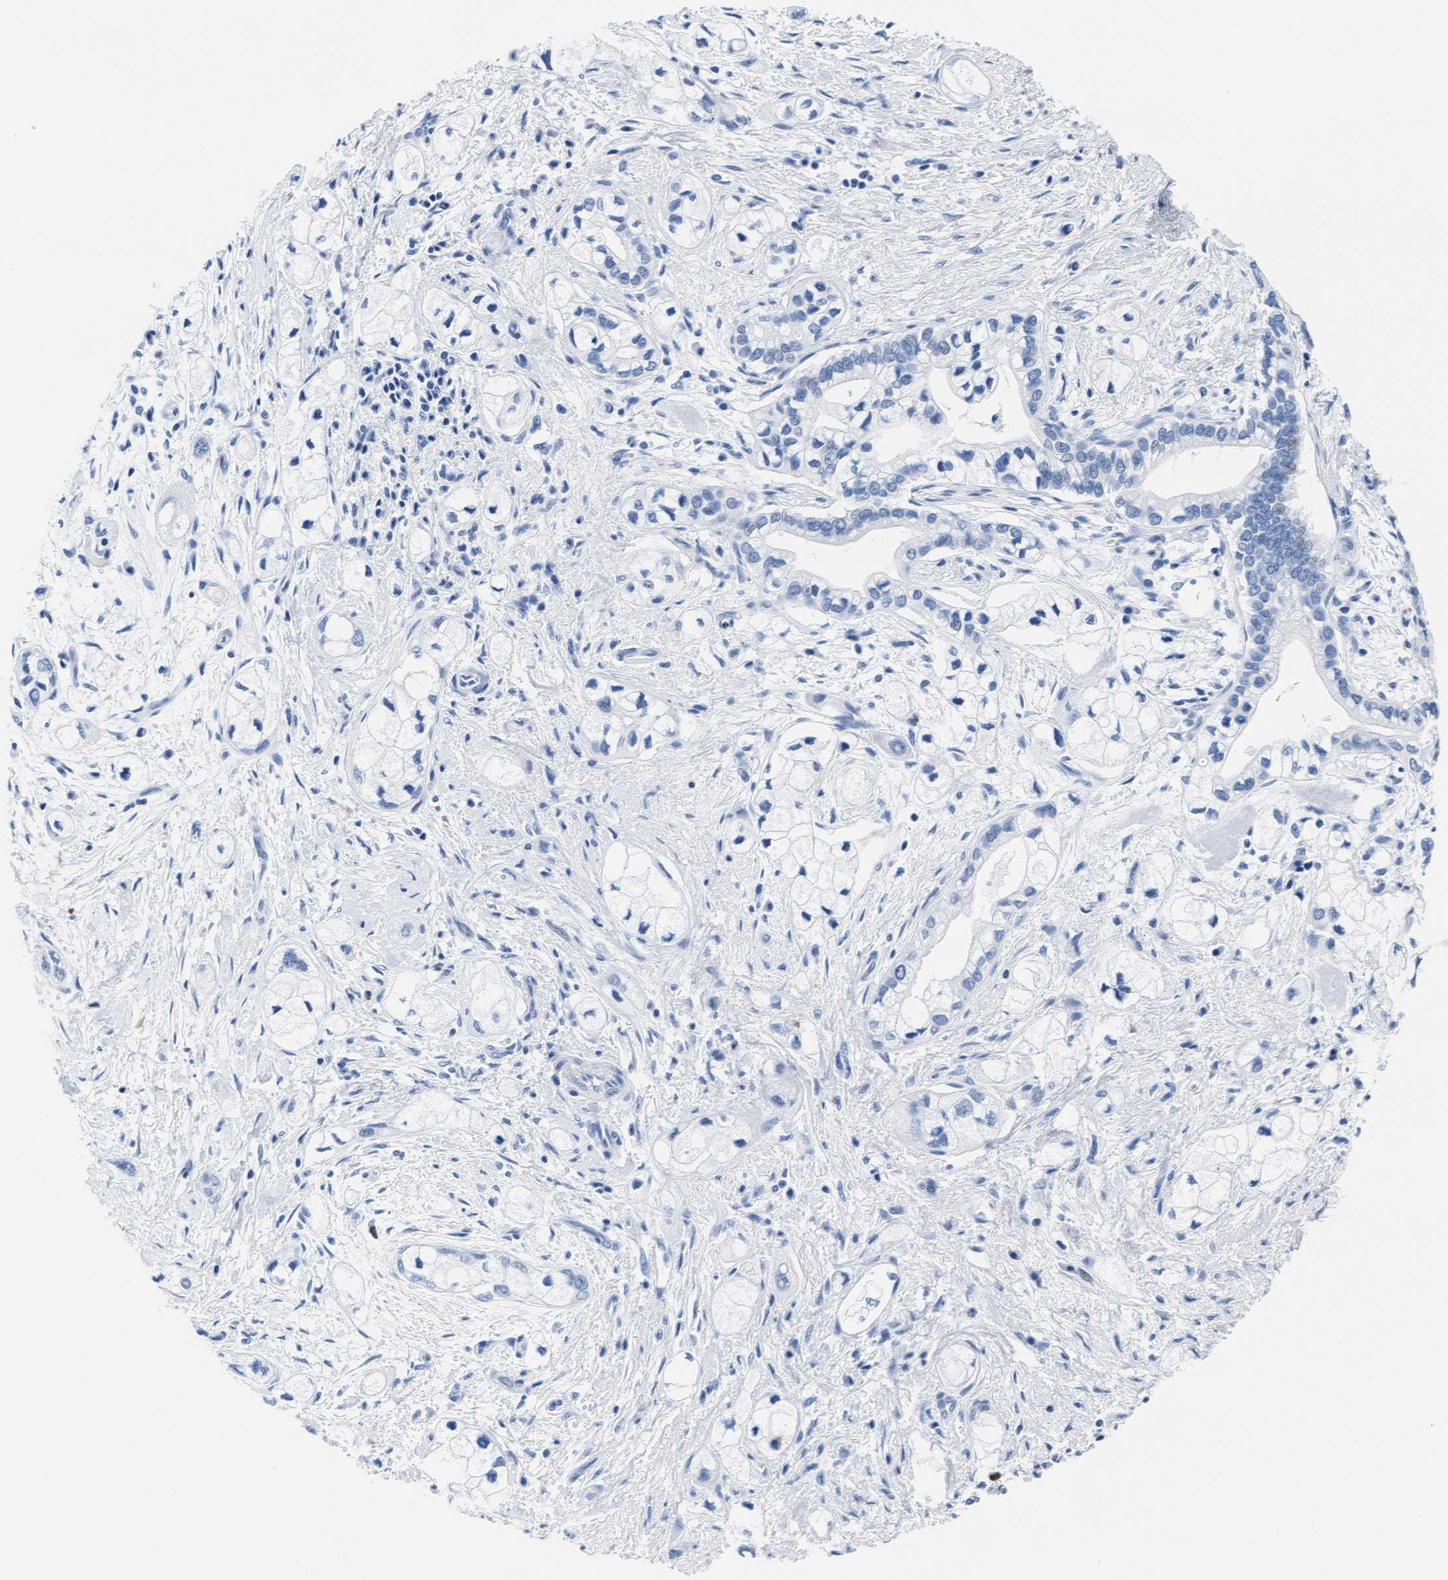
{"staining": {"intensity": "negative", "quantity": "none", "location": "none"}, "tissue": "pancreatic cancer", "cell_type": "Tumor cells", "image_type": "cancer", "snomed": [{"axis": "morphology", "description": "Adenocarcinoma, NOS"}, {"axis": "topography", "description": "Pancreas"}], "caption": "This is a histopathology image of immunohistochemistry staining of adenocarcinoma (pancreatic), which shows no staining in tumor cells.", "gene": "MMP8", "patient": {"sex": "male", "age": 74}}